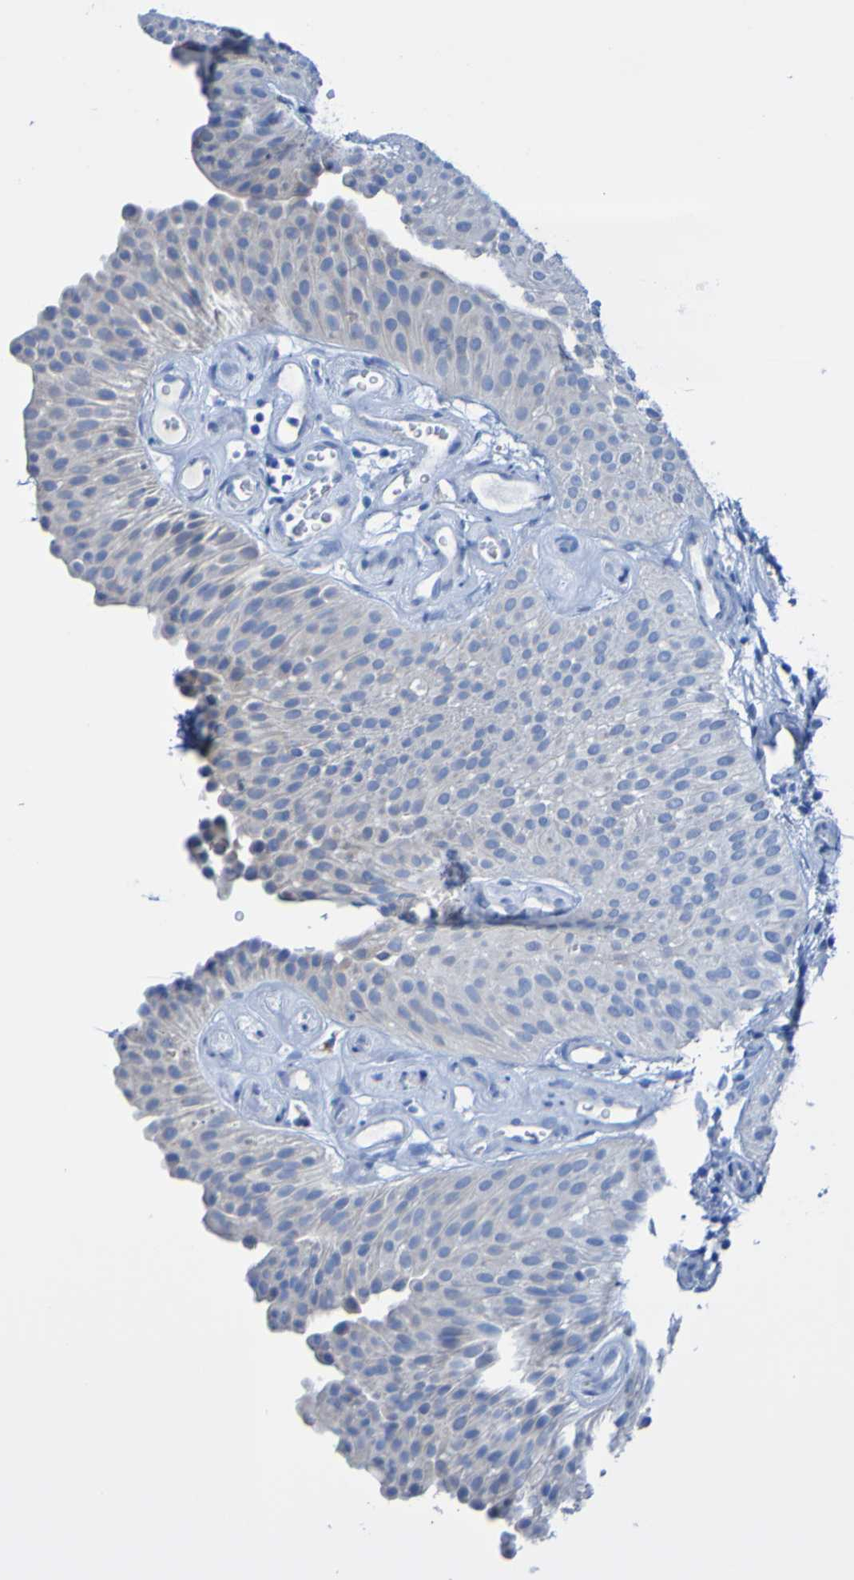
{"staining": {"intensity": "negative", "quantity": "none", "location": "none"}, "tissue": "urothelial cancer", "cell_type": "Tumor cells", "image_type": "cancer", "snomed": [{"axis": "morphology", "description": "Urothelial carcinoma, Low grade"}, {"axis": "topography", "description": "Urinary bladder"}], "caption": "Protein analysis of urothelial carcinoma (low-grade) demonstrates no significant staining in tumor cells. The staining was performed using DAB (3,3'-diaminobenzidine) to visualize the protein expression in brown, while the nuclei were stained in blue with hematoxylin (Magnification: 20x).", "gene": "ACMSD", "patient": {"sex": "female", "age": 60}}